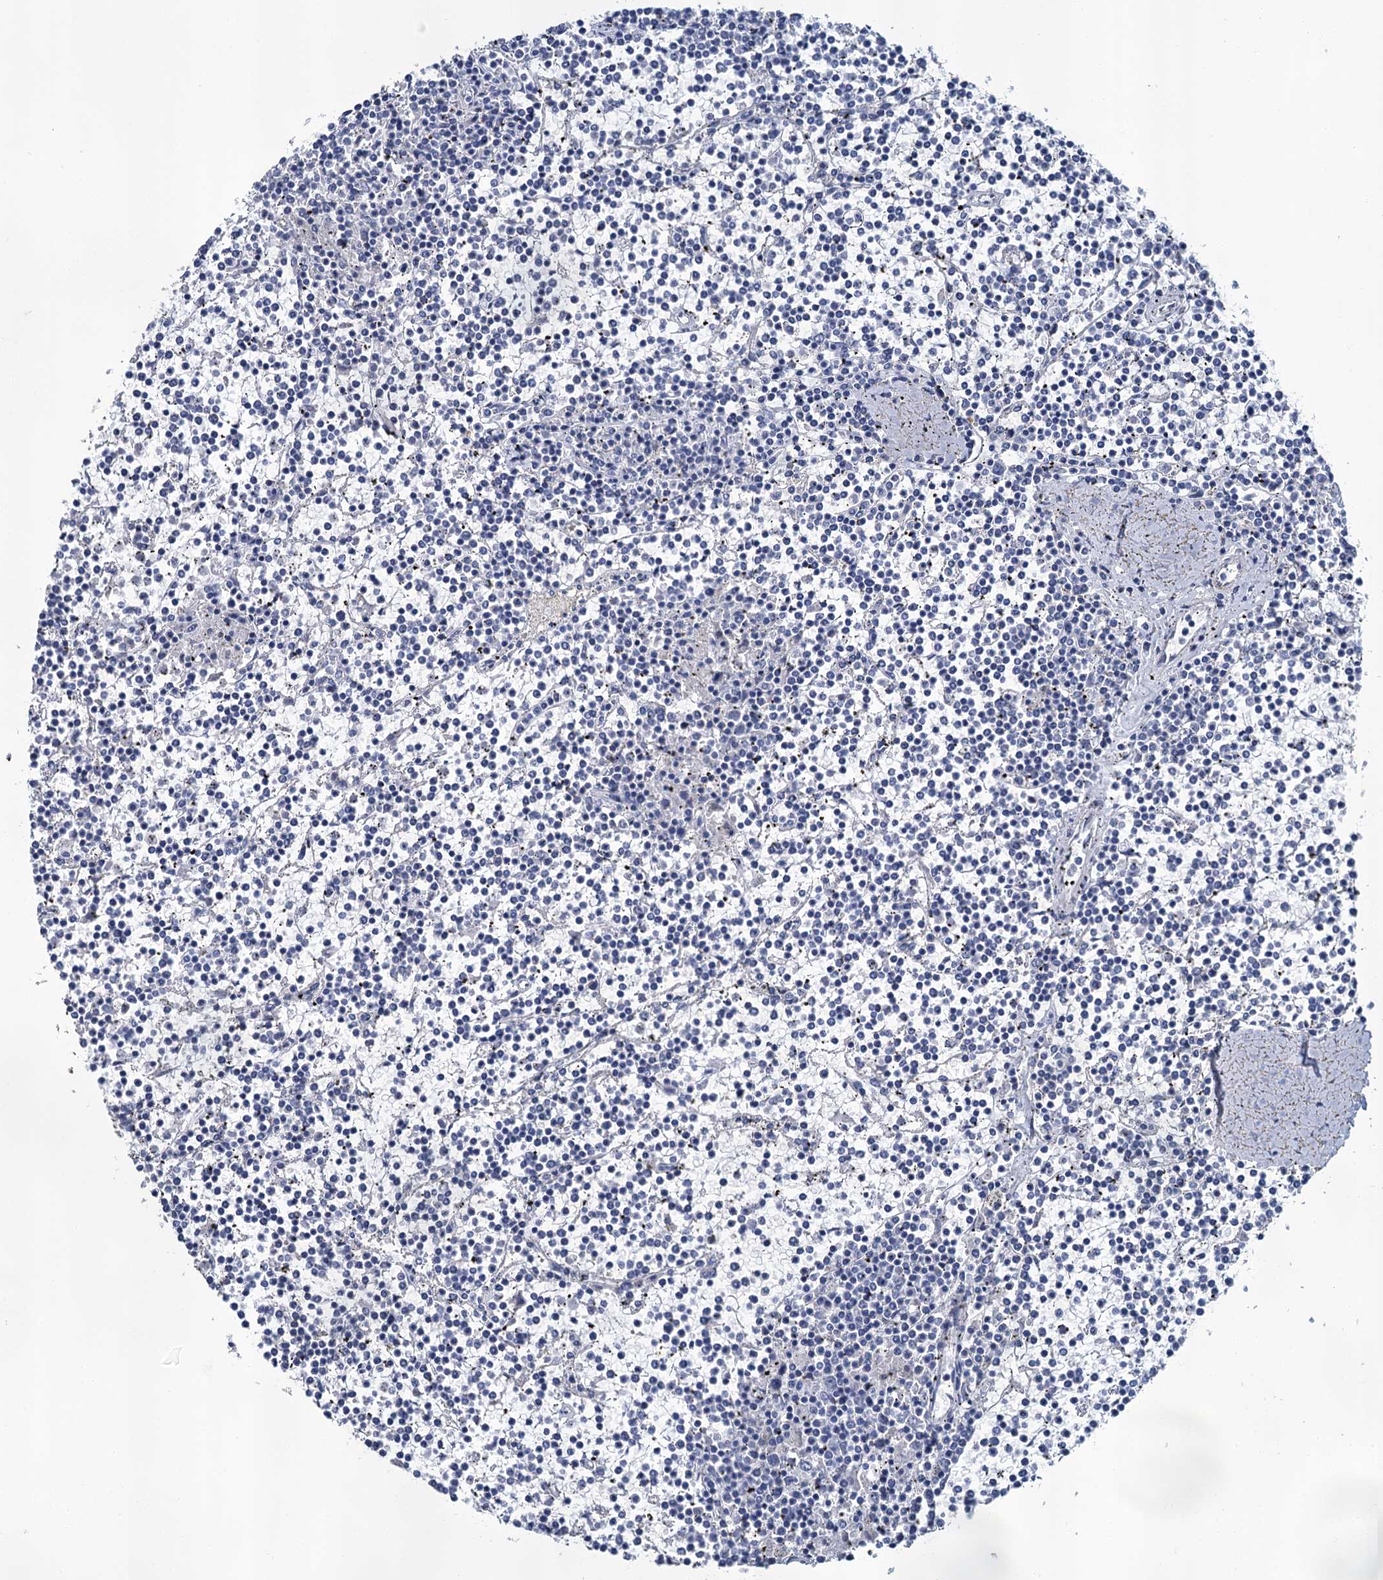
{"staining": {"intensity": "negative", "quantity": "none", "location": "none"}, "tissue": "lymphoma", "cell_type": "Tumor cells", "image_type": "cancer", "snomed": [{"axis": "morphology", "description": "Malignant lymphoma, non-Hodgkin's type, Low grade"}, {"axis": "topography", "description": "Spleen"}], "caption": "The immunohistochemistry (IHC) histopathology image has no significant positivity in tumor cells of lymphoma tissue.", "gene": "SNCB", "patient": {"sex": "female", "age": 19}}